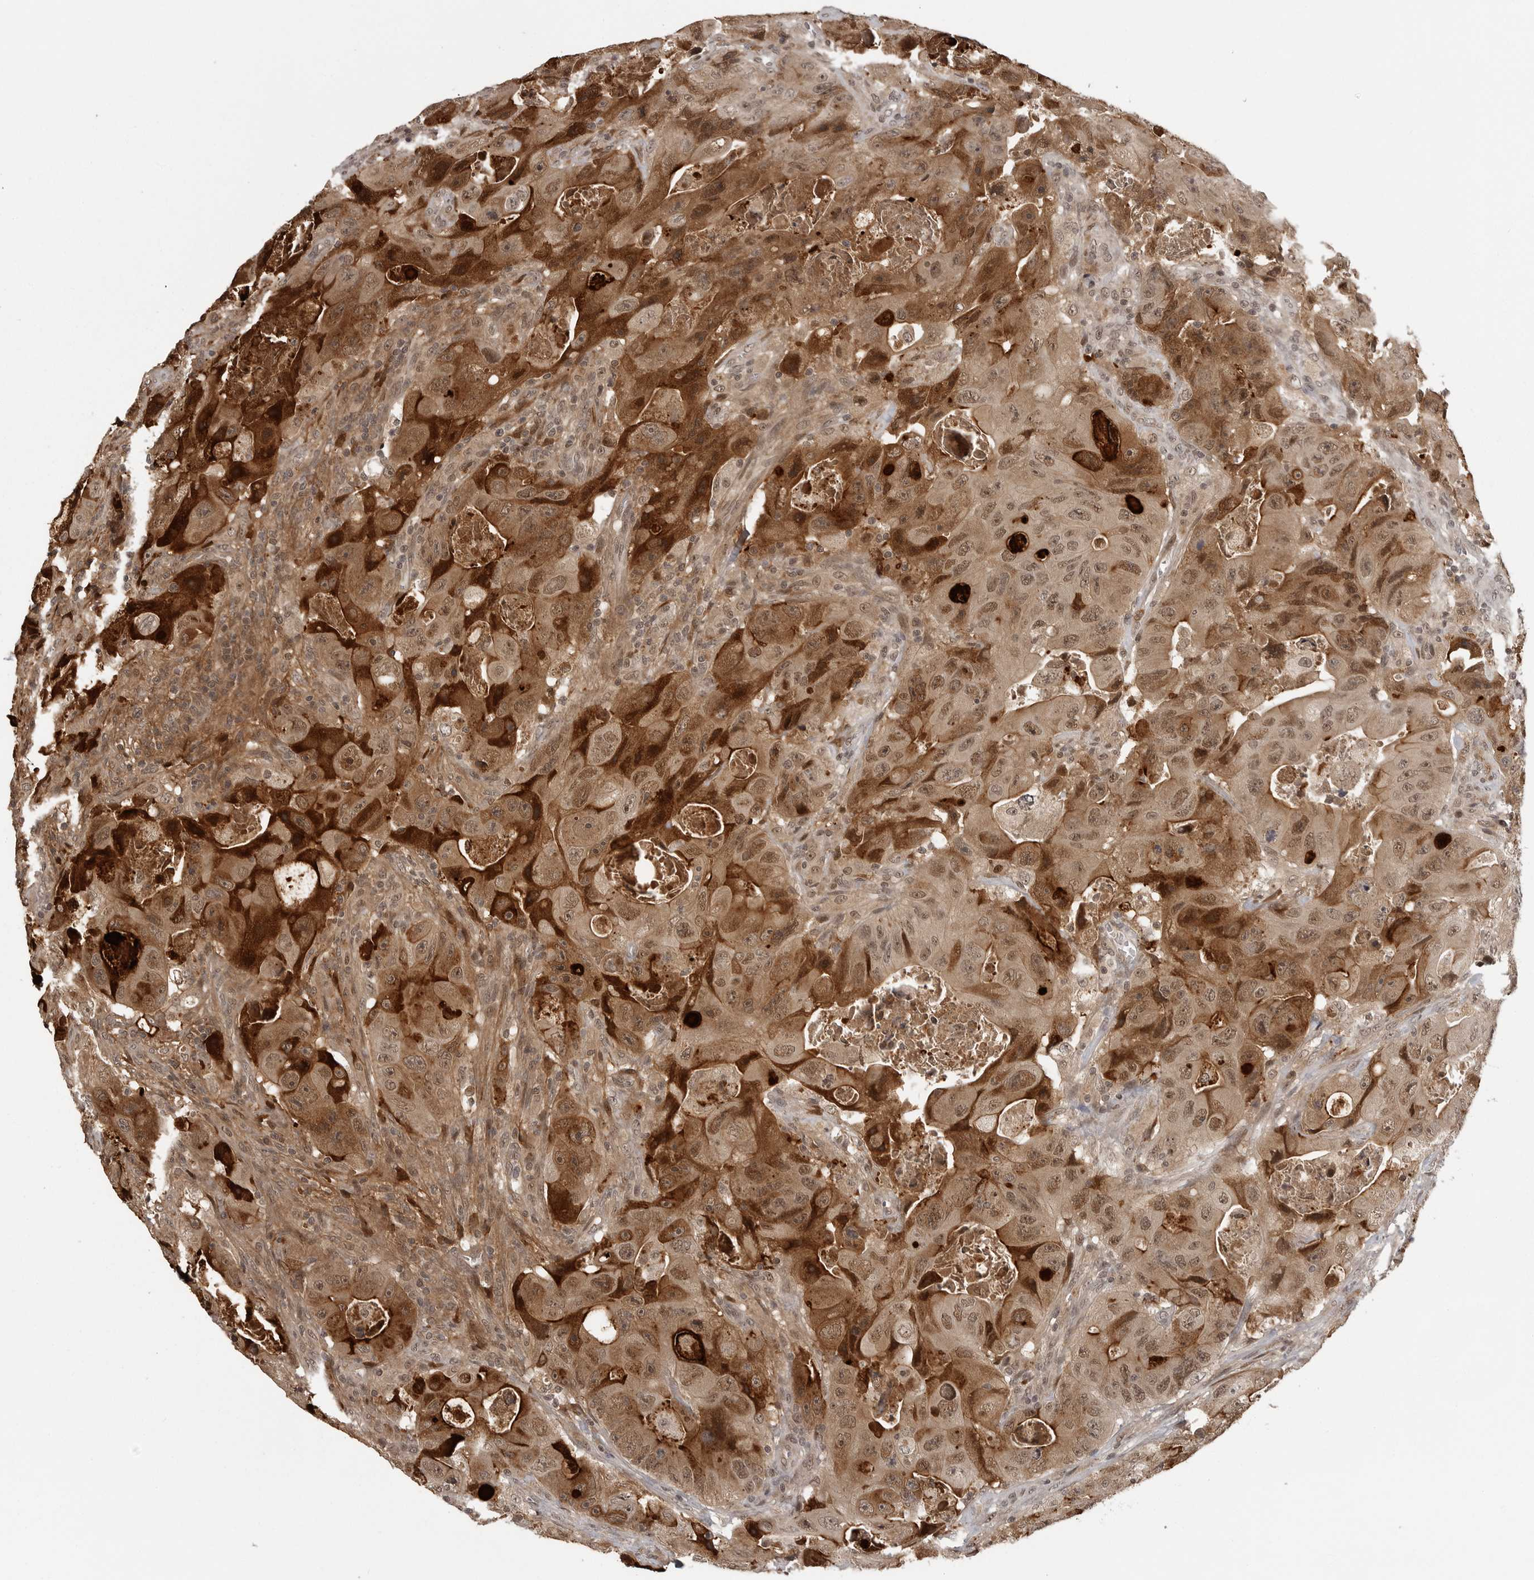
{"staining": {"intensity": "strong", "quantity": ">75%", "location": "cytoplasmic/membranous,nuclear"}, "tissue": "colorectal cancer", "cell_type": "Tumor cells", "image_type": "cancer", "snomed": [{"axis": "morphology", "description": "Adenocarcinoma, NOS"}, {"axis": "topography", "description": "Colon"}], "caption": "The immunohistochemical stain labels strong cytoplasmic/membranous and nuclear expression in tumor cells of colorectal cancer (adenocarcinoma) tissue. (DAB = brown stain, brightfield microscopy at high magnification).", "gene": "PEG3", "patient": {"sex": "female", "age": 46}}